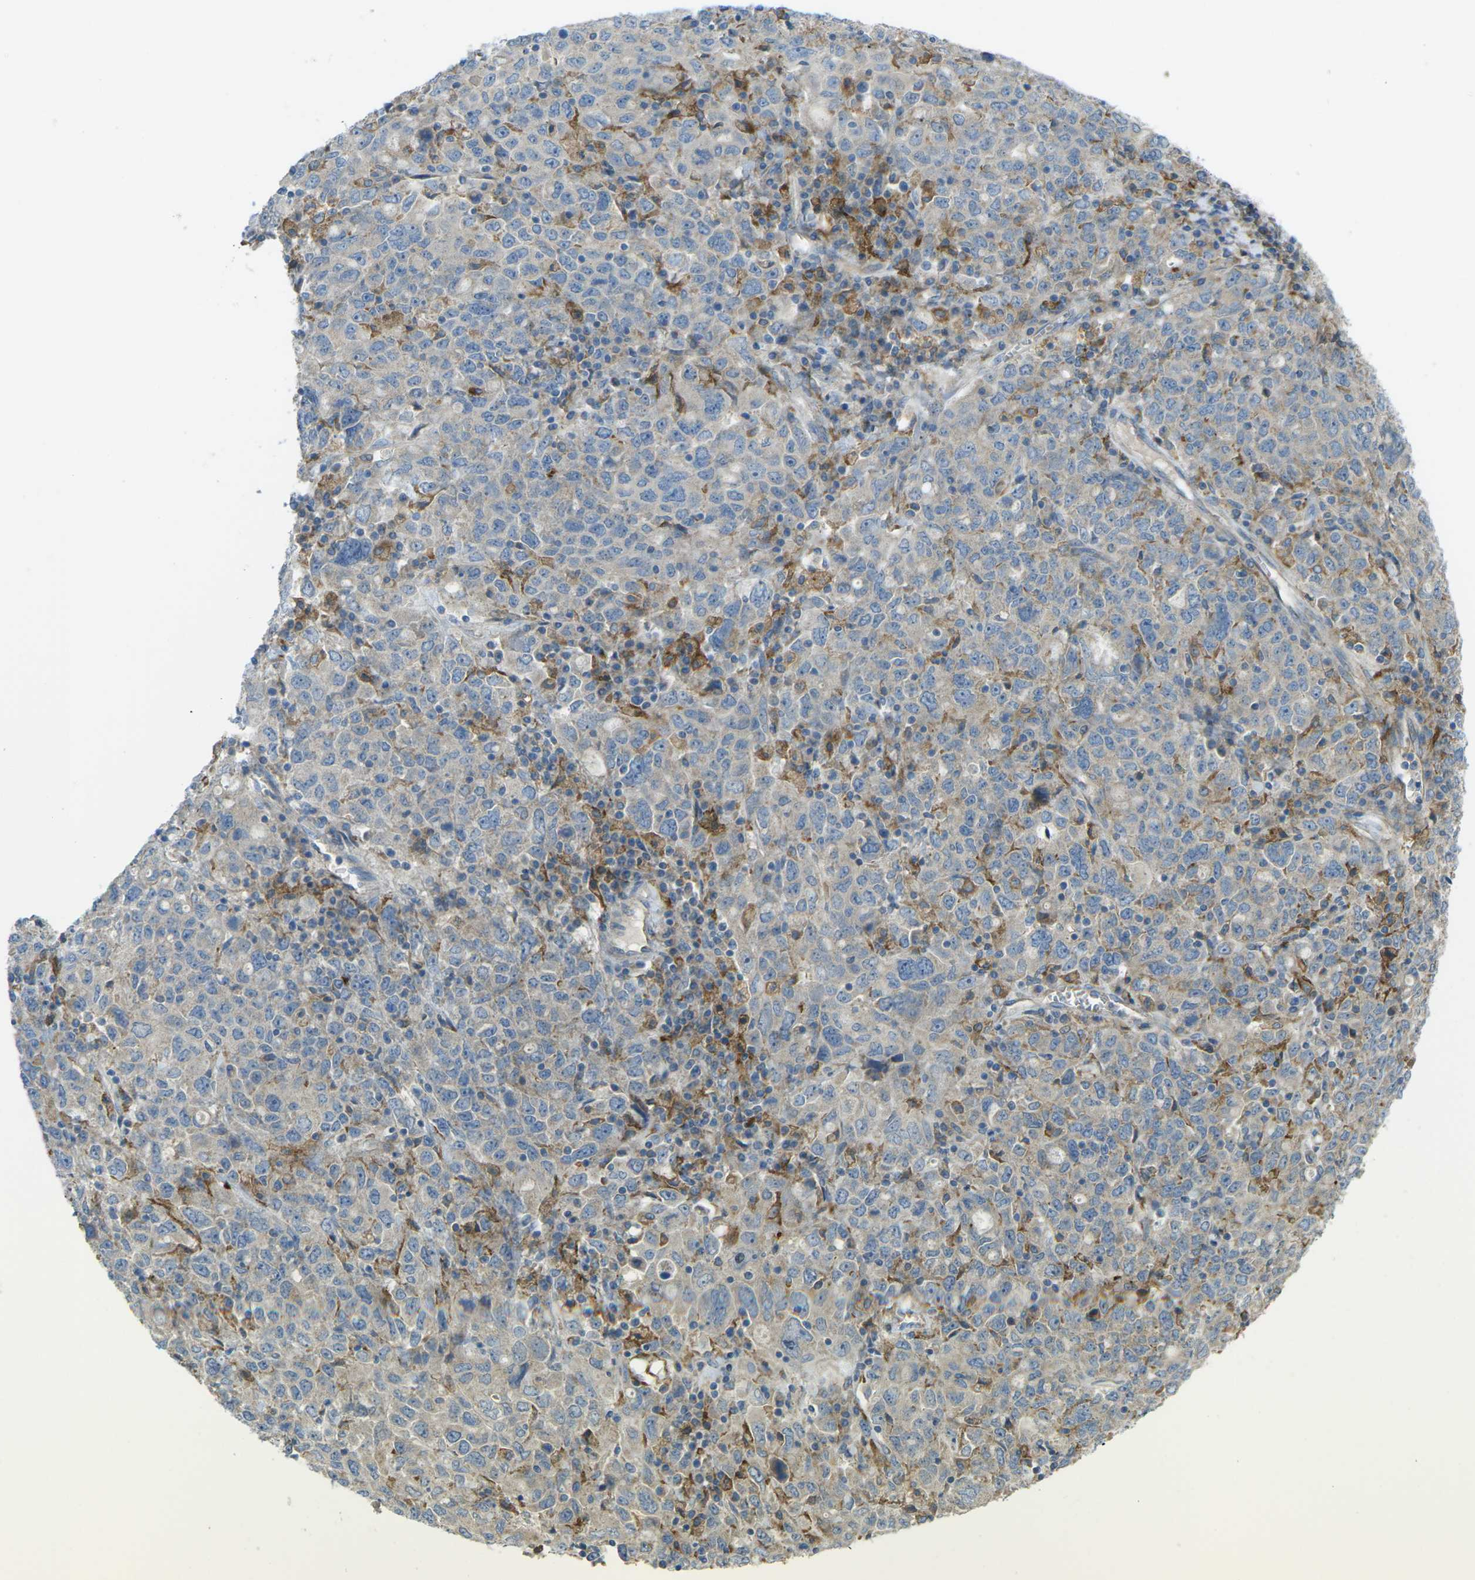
{"staining": {"intensity": "weak", "quantity": "<25%", "location": "cytoplasmic/membranous"}, "tissue": "ovarian cancer", "cell_type": "Tumor cells", "image_type": "cancer", "snomed": [{"axis": "morphology", "description": "Carcinoma, endometroid"}, {"axis": "topography", "description": "Ovary"}], "caption": "The histopathology image exhibits no significant positivity in tumor cells of ovarian endometroid carcinoma.", "gene": "MYLK4", "patient": {"sex": "female", "age": 62}}